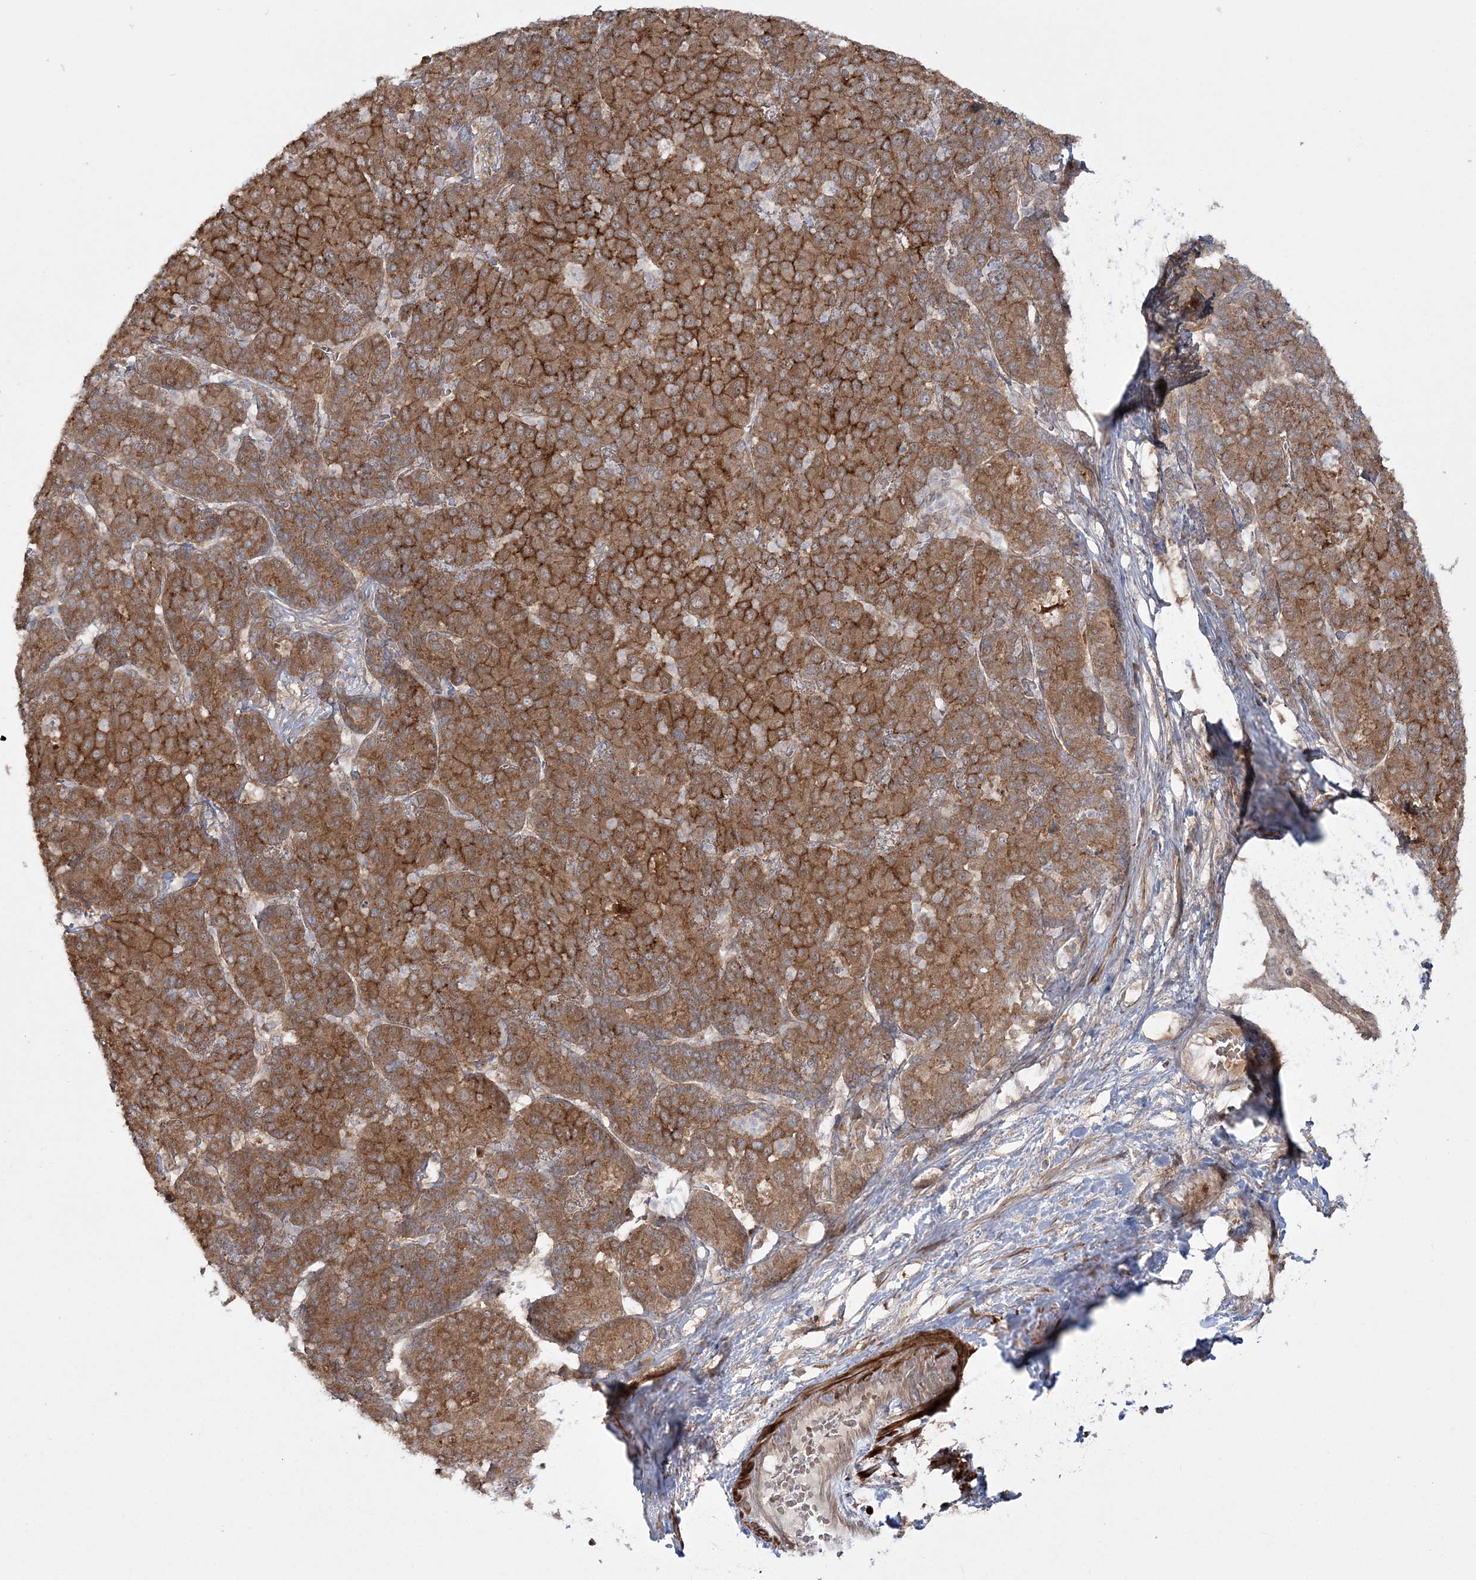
{"staining": {"intensity": "strong", "quantity": ">75%", "location": "cytoplasmic/membranous"}, "tissue": "liver cancer", "cell_type": "Tumor cells", "image_type": "cancer", "snomed": [{"axis": "morphology", "description": "Carcinoma, Hepatocellular, NOS"}, {"axis": "topography", "description": "Liver"}], "caption": "Immunohistochemistry (IHC) image of liver cancer stained for a protein (brown), which displays high levels of strong cytoplasmic/membranous staining in approximately >75% of tumor cells.", "gene": "MOCS2", "patient": {"sex": "male", "age": 65}}